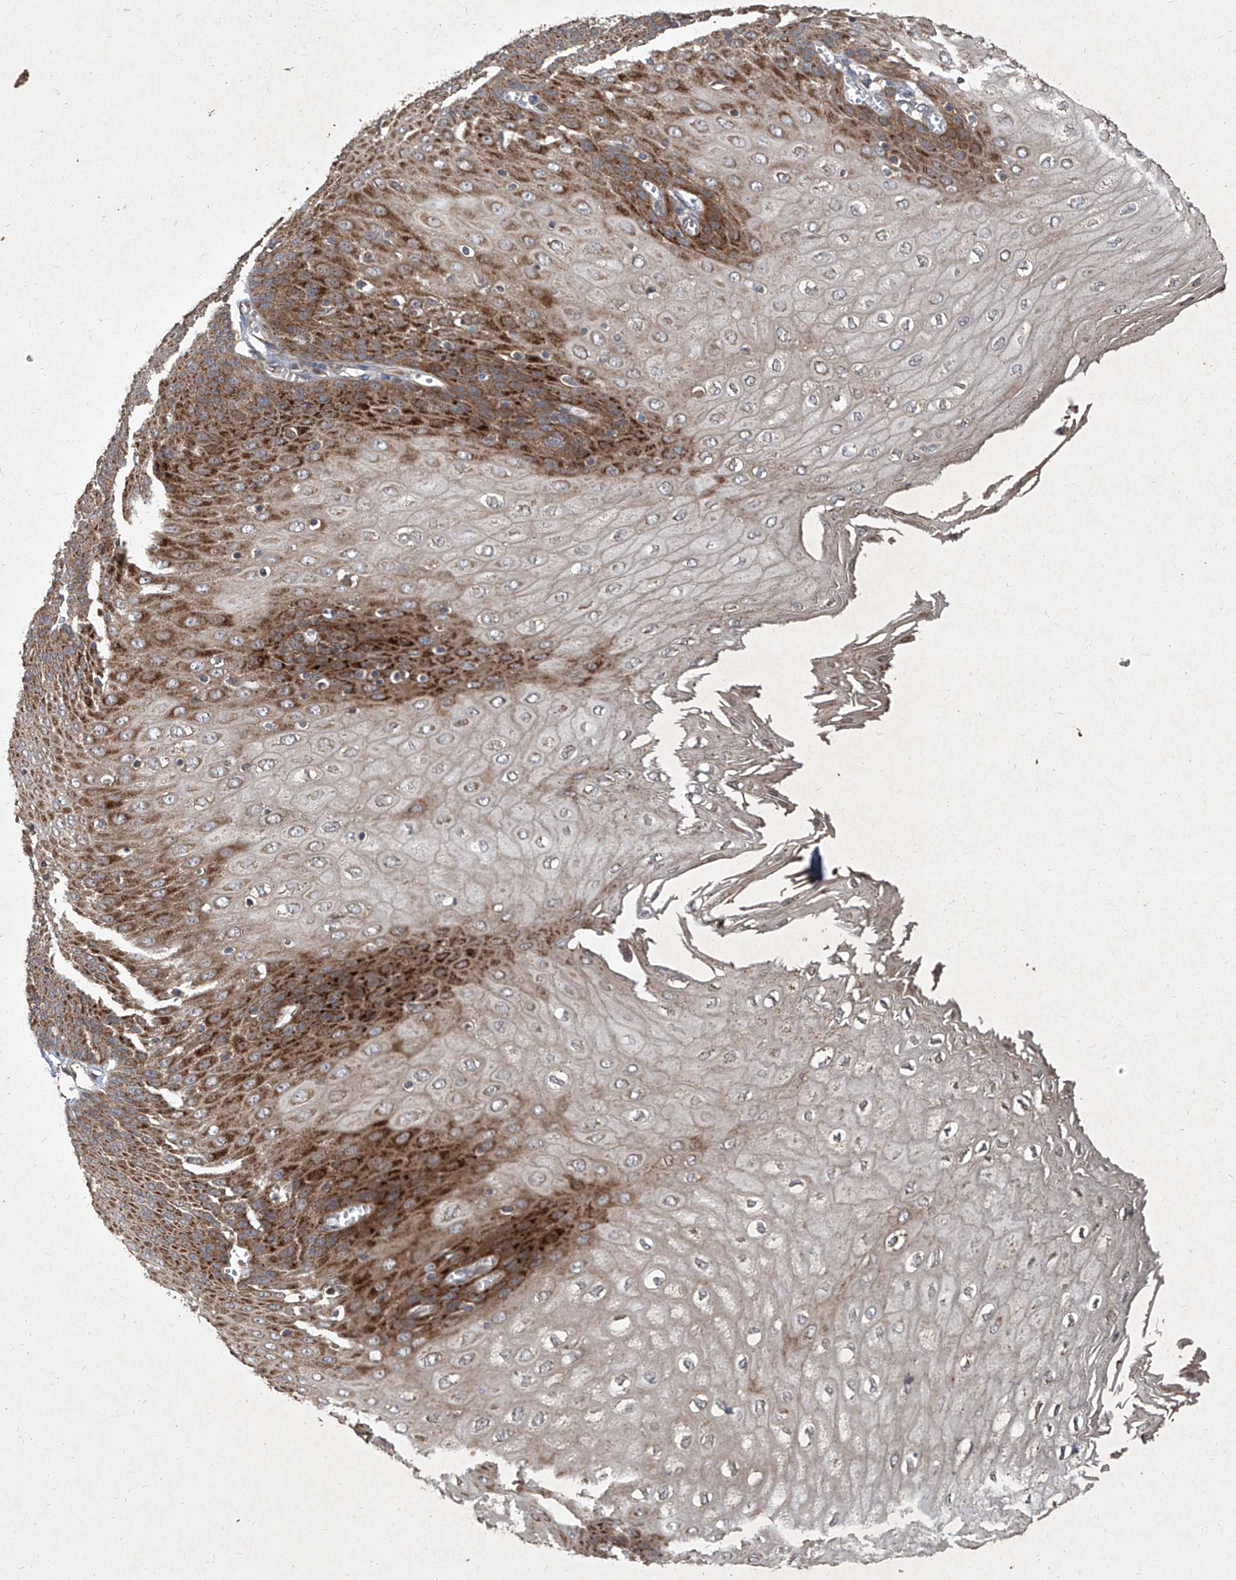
{"staining": {"intensity": "strong", "quantity": ">75%", "location": "cytoplasmic/membranous"}, "tissue": "esophagus", "cell_type": "Squamous epithelial cells", "image_type": "normal", "snomed": [{"axis": "morphology", "description": "Normal tissue, NOS"}, {"axis": "topography", "description": "Esophagus"}], "caption": "This is a photomicrograph of immunohistochemistry staining of normal esophagus, which shows strong positivity in the cytoplasmic/membranous of squamous epithelial cells.", "gene": "CCN1", "patient": {"sex": "male", "age": 60}}